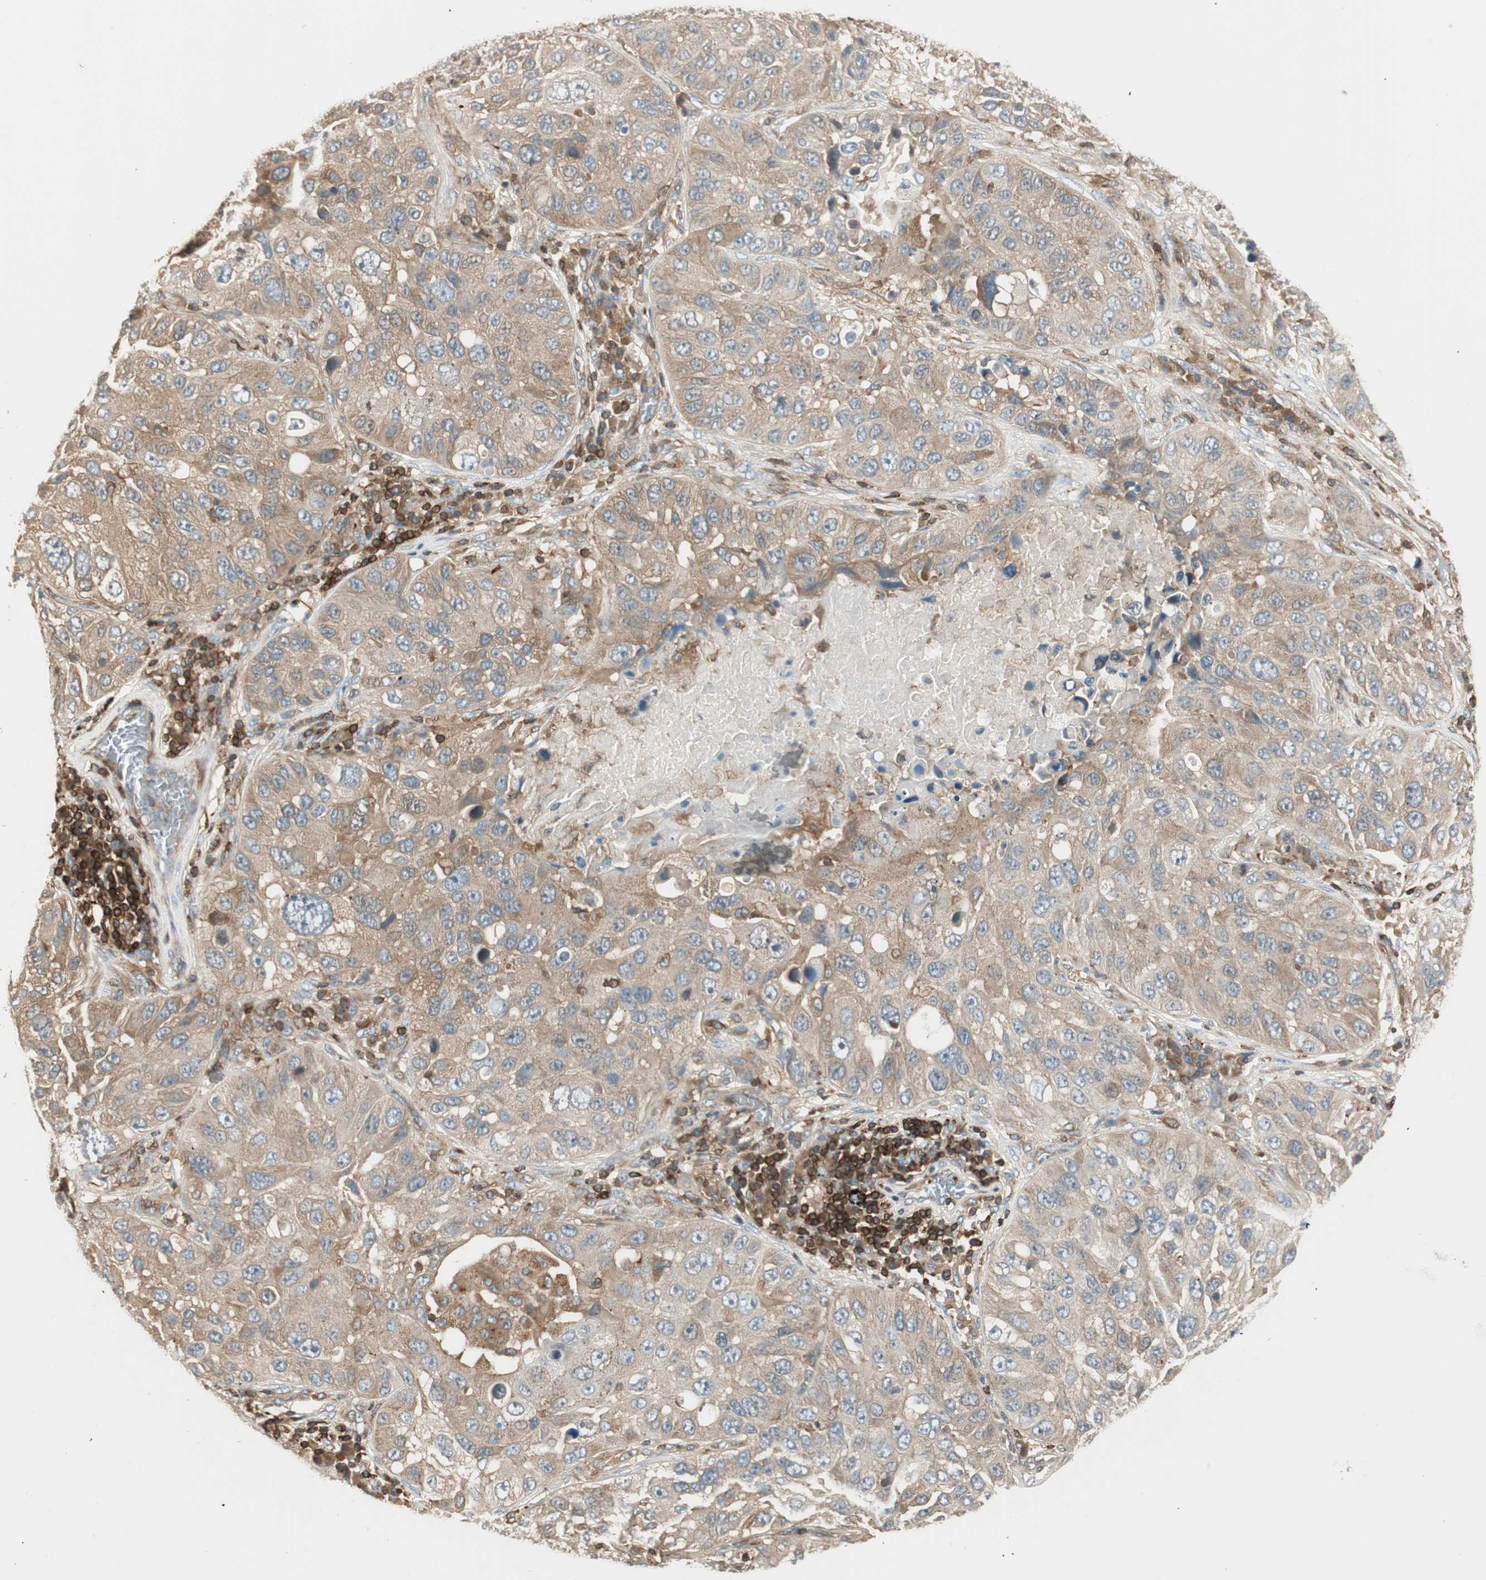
{"staining": {"intensity": "weak", "quantity": ">75%", "location": "cytoplasmic/membranous"}, "tissue": "lung cancer", "cell_type": "Tumor cells", "image_type": "cancer", "snomed": [{"axis": "morphology", "description": "Squamous cell carcinoma, NOS"}, {"axis": "topography", "description": "Lung"}], "caption": "IHC histopathology image of neoplastic tissue: human lung cancer (squamous cell carcinoma) stained using IHC demonstrates low levels of weak protein expression localized specifically in the cytoplasmic/membranous of tumor cells, appearing as a cytoplasmic/membranous brown color.", "gene": "CRLF3", "patient": {"sex": "male", "age": 57}}